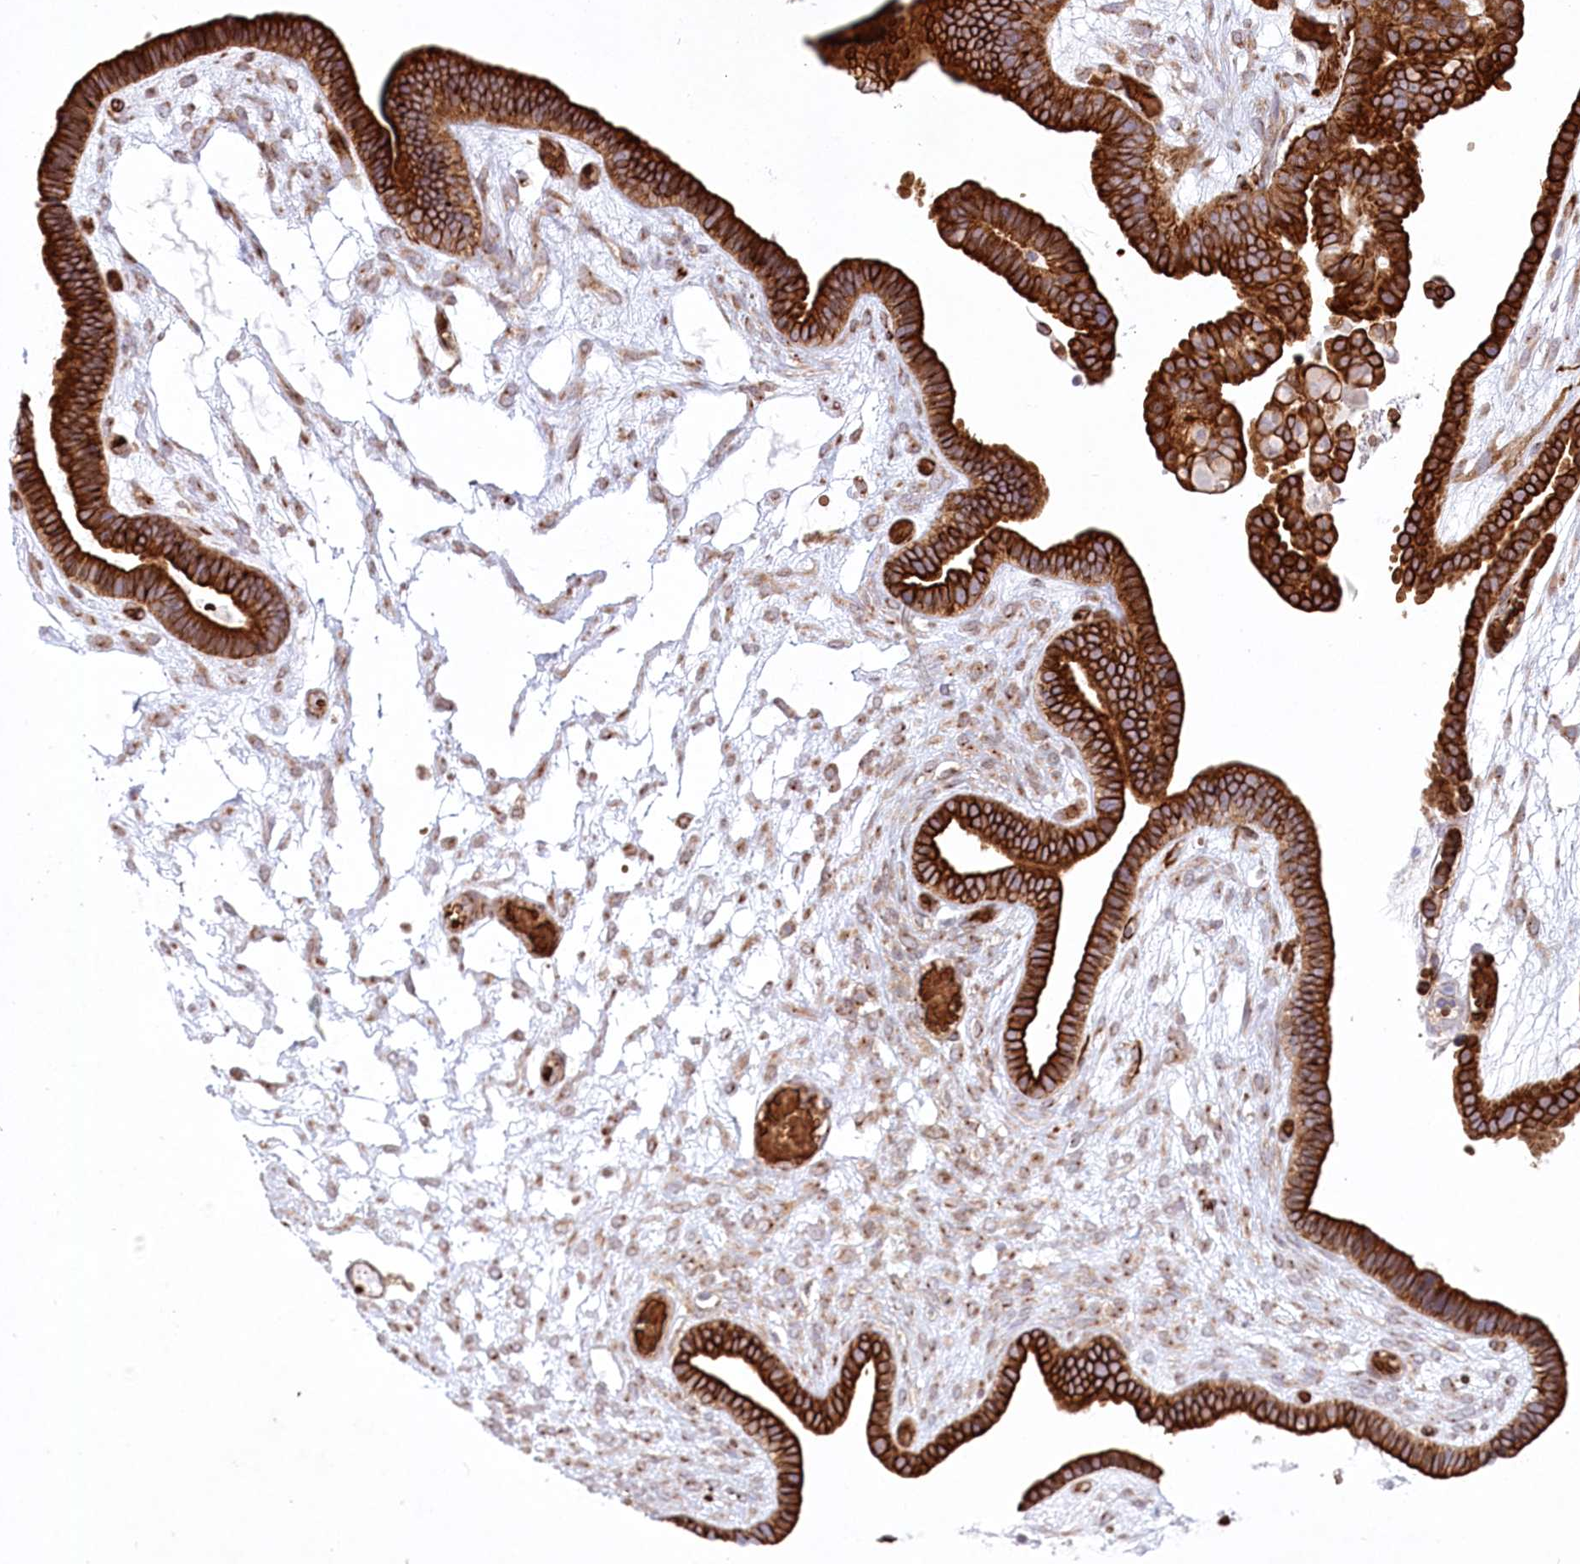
{"staining": {"intensity": "strong", "quantity": ">75%", "location": "cytoplasmic/membranous"}, "tissue": "ovarian cancer", "cell_type": "Tumor cells", "image_type": "cancer", "snomed": [{"axis": "morphology", "description": "Cystadenocarcinoma, serous, NOS"}, {"axis": "topography", "description": "Ovary"}], "caption": "Protein positivity by immunohistochemistry (IHC) demonstrates strong cytoplasmic/membranous positivity in about >75% of tumor cells in ovarian cancer (serous cystadenocarcinoma).", "gene": "COMMD3", "patient": {"sex": "female", "age": 56}}